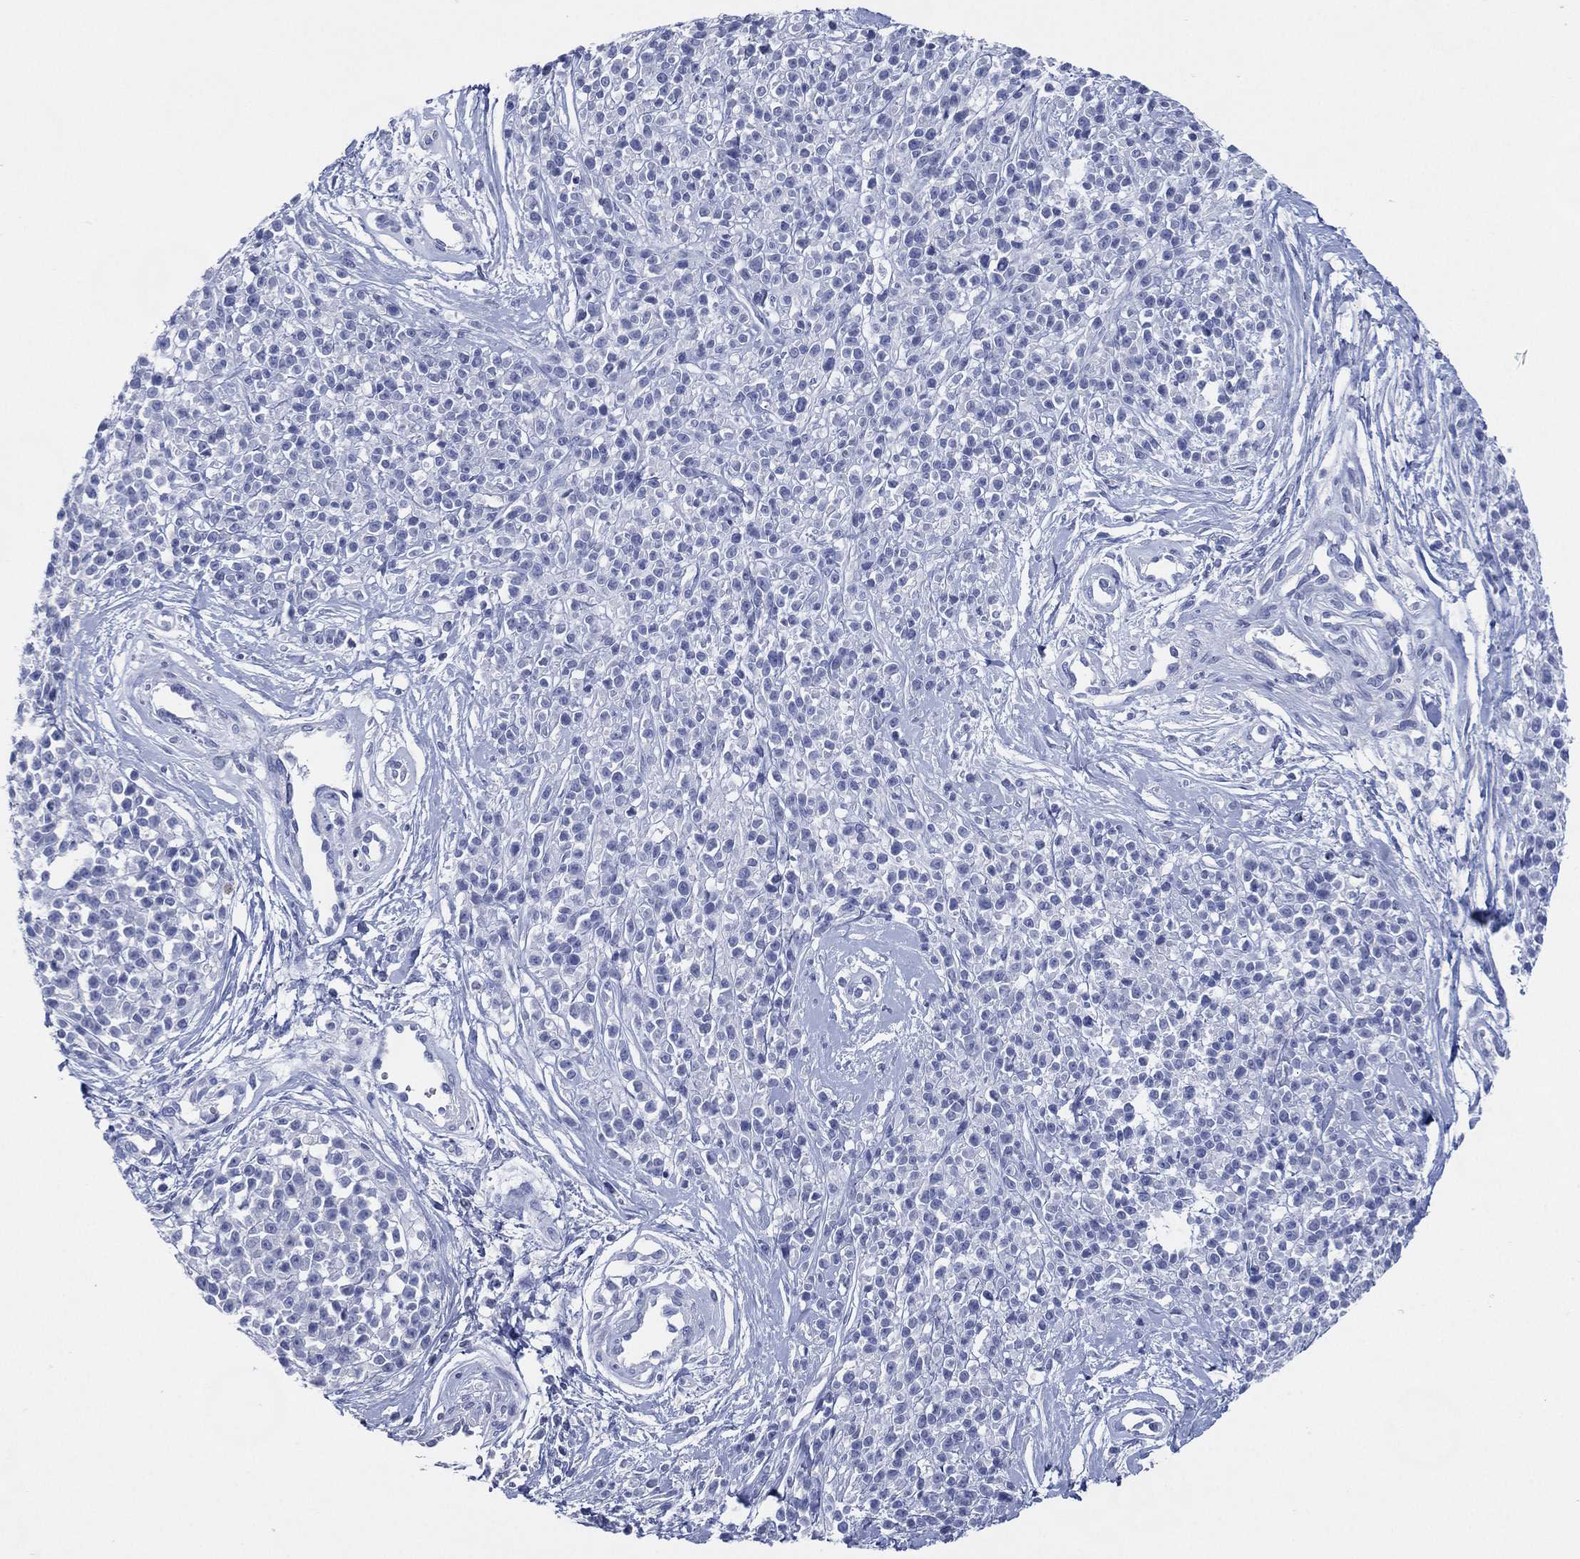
{"staining": {"intensity": "negative", "quantity": "none", "location": "none"}, "tissue": "melanoma", "cell_type": "Tumor cells", "image_type": "cancer", "snomed": [{"axis": "morphology", "description": "Malignant melanoma, NOS"}, {"axis": "topography", "description": "Skin"}, {"axis": "topography", "description": "Skin of trunk"}], "caption": "Immunohistochemical staining of human melanoma reveals no significant positivity in tumor cells.", "gene": "TMEM247", "patient": {"sex": "male", "age": 74}}